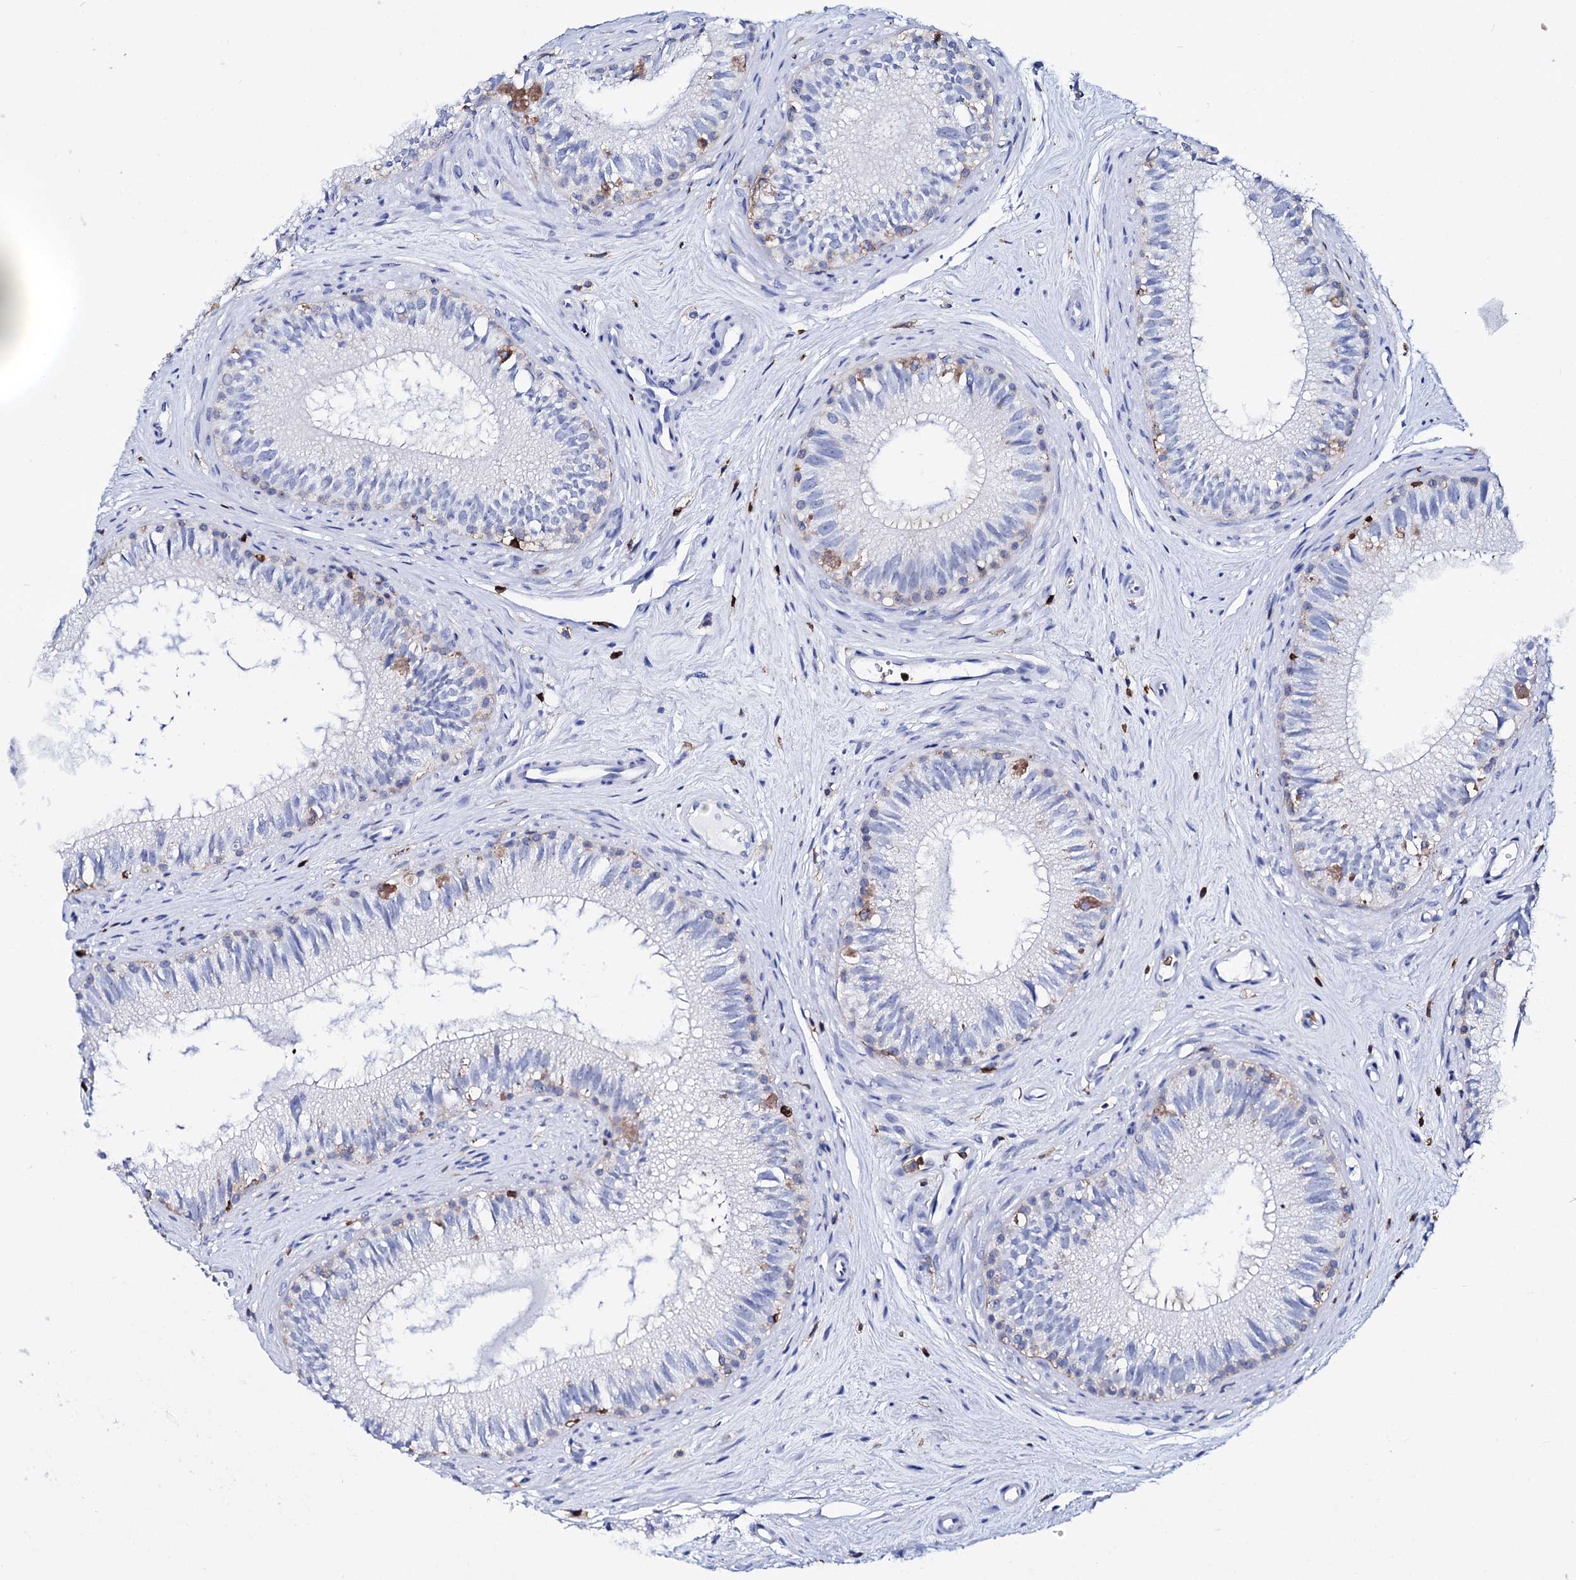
{"staining": {"intensity": "negative", "quantity": "none", "location": "none"}, "tissue": "epididymis", "cell_type": "Glandular cells", "image_type": "normal", "snomed": [{"axis": "morphology", "description": "Normal tissue, NOS"}, {"axis": "topography", "description": "Epididymis"}], "caption": "The photomicrograph displays no significant positivity in glandular cells of epididymis.", "gene": "DEF6", "patient": {"sex": "male", "age": 71}}